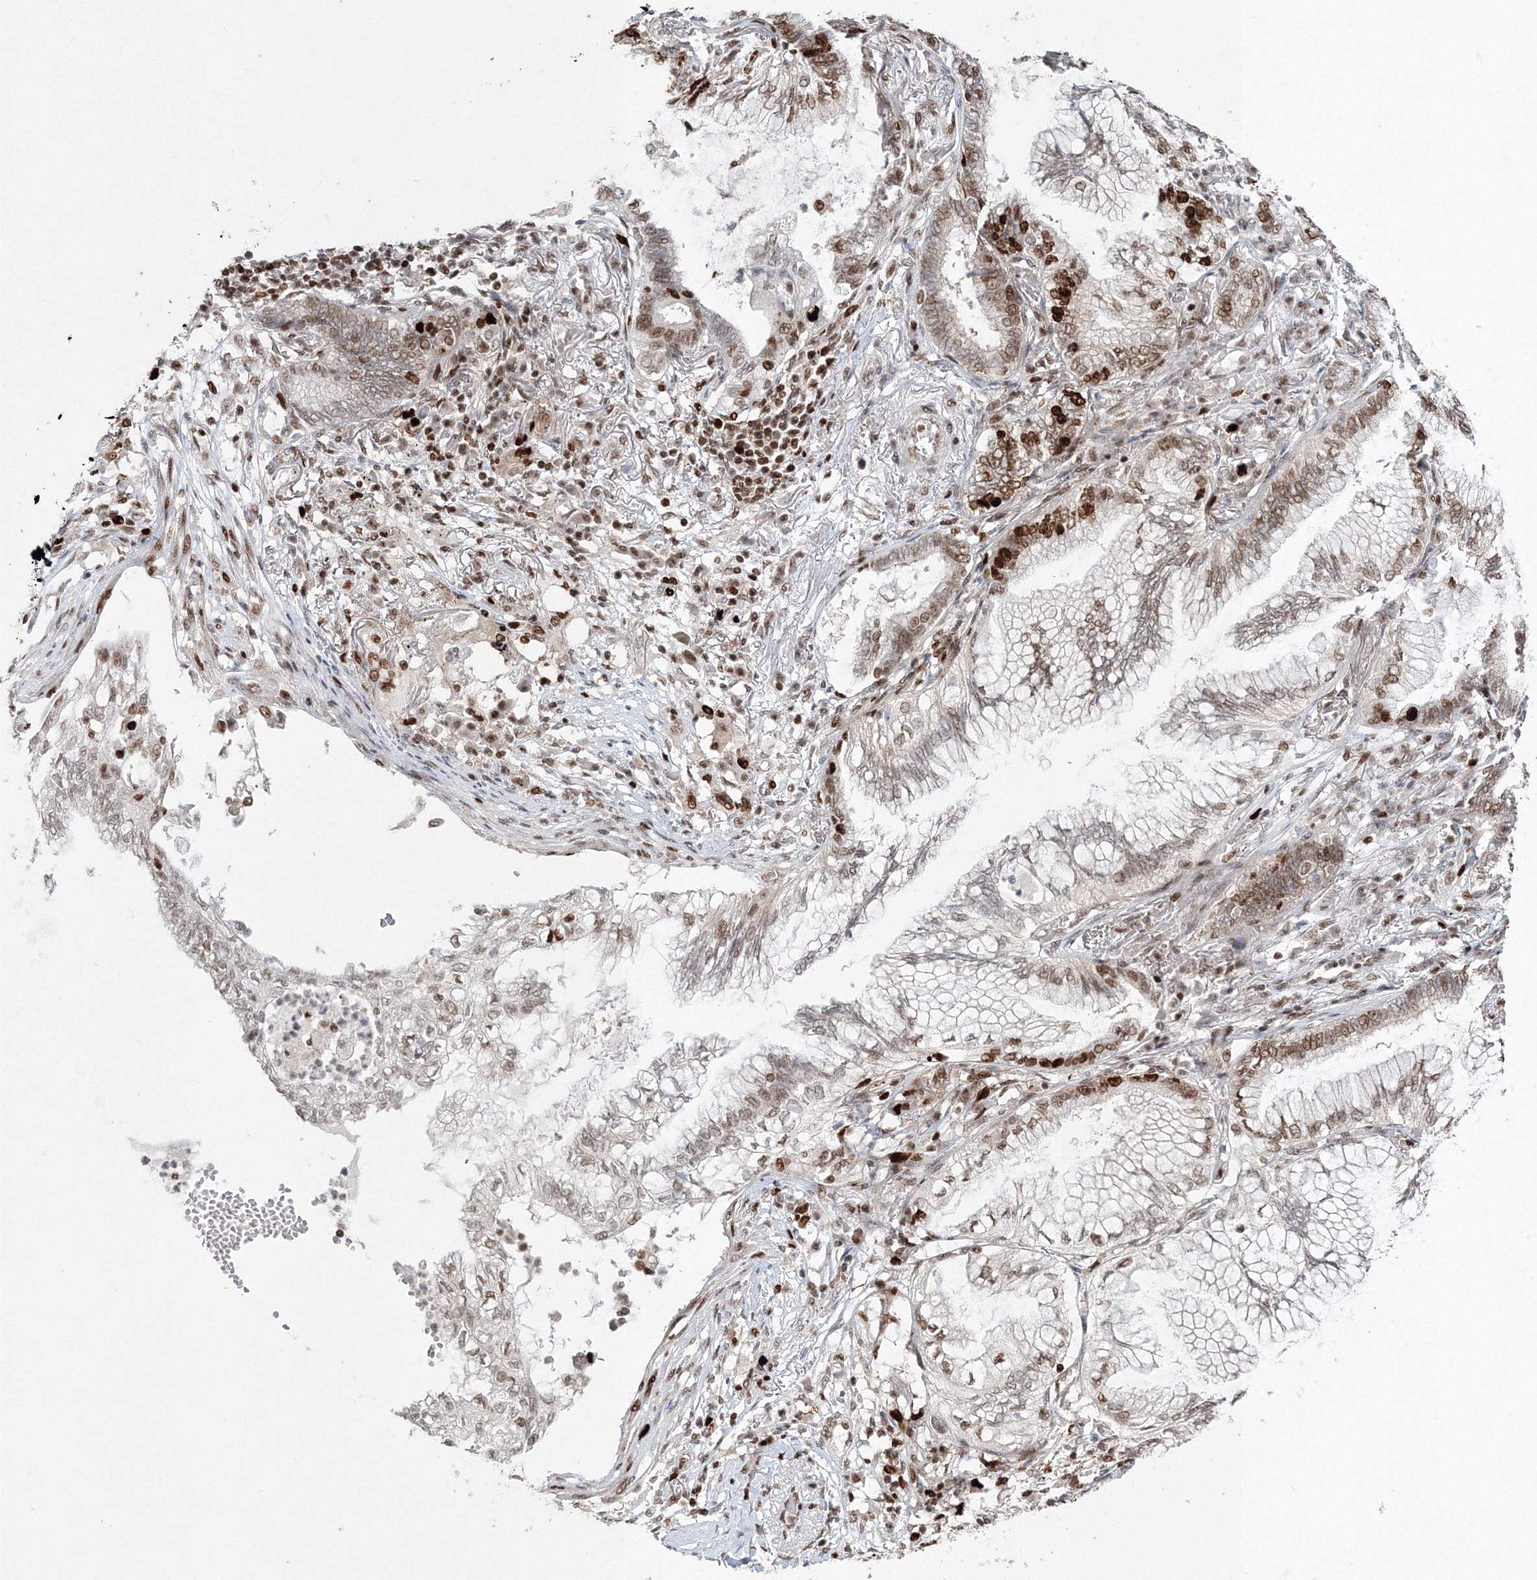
{"staining": {"intensity": "strong", "quantity": "<25%", "location": "nuclear"}, "tissue": "lung cancer", "cell_type": "Tumor cells", "image_type": "cancer", "snomed": [{"axis": "morphology", "description": "Adenocarcinoma, NOS"}, {"axis": "topography", "description": "Lung"}], "caption": "Immunohistochemical staining of lung cancer reveals strong nuclear protein staining in approximately <25% of tumor cells.", "gene": "LIG1", "patient": {"sex": "female", "age": 70}}